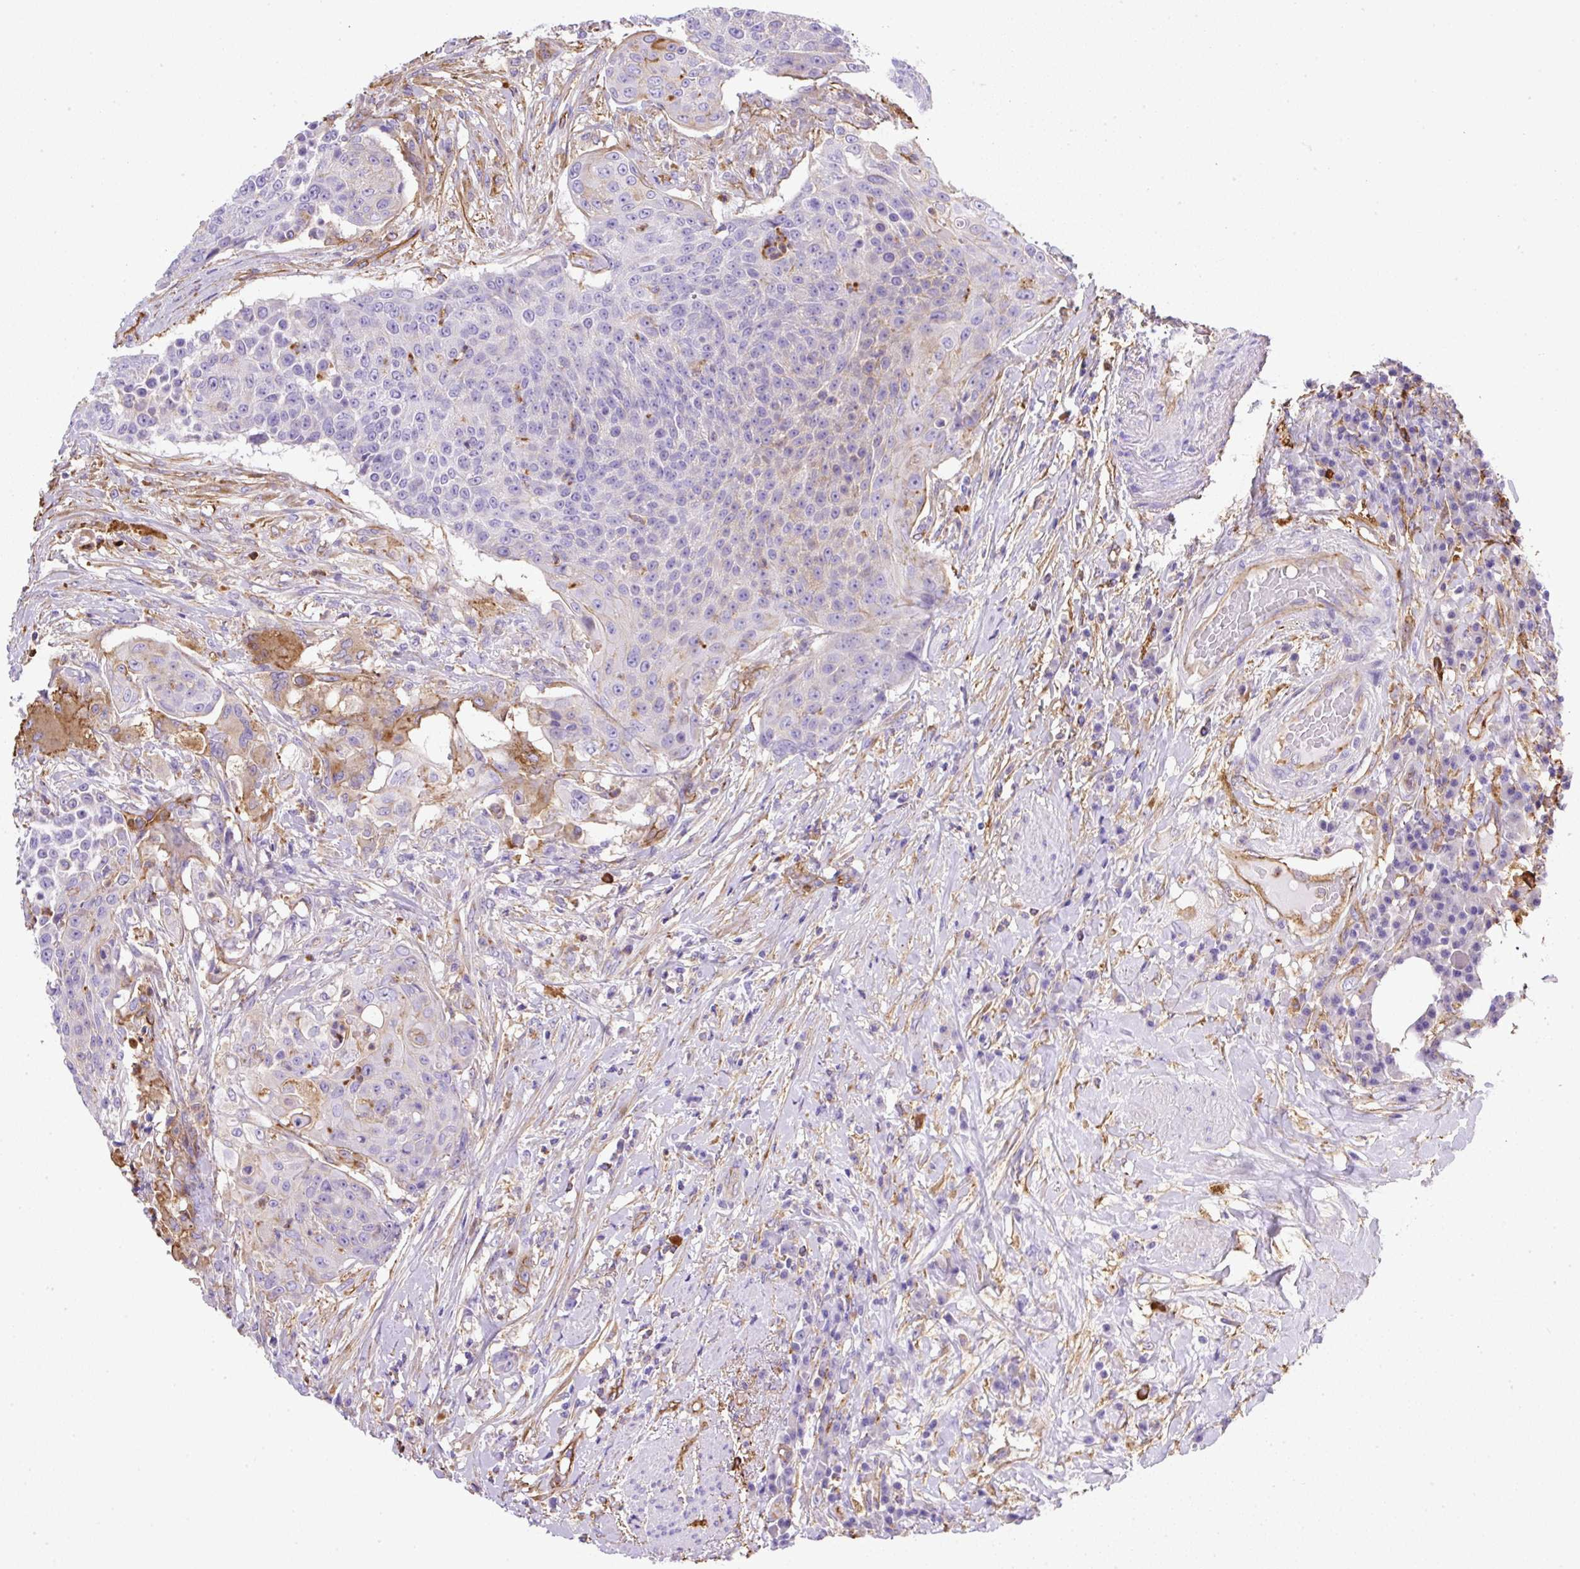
{"staining": {"intensity": "negative", "quantity": "none", "location": "none"}, "tissue": "urothelial cancer", "cell_type": "Tumor cells", "image_type": "cancer", "snomed": [{"axis": "morphology", "description": "Urothelial carcinoma, High grade"}, {"axis": "topography", "description": "Urinary bladder"}], "caption": "Urothelial carcinoma (high-grade) was stained to show a protein in brown. There is no significant positivity in tumor cells.", "gene": "MAGEB5", "patient": {"sex": "female", "age": 63}}